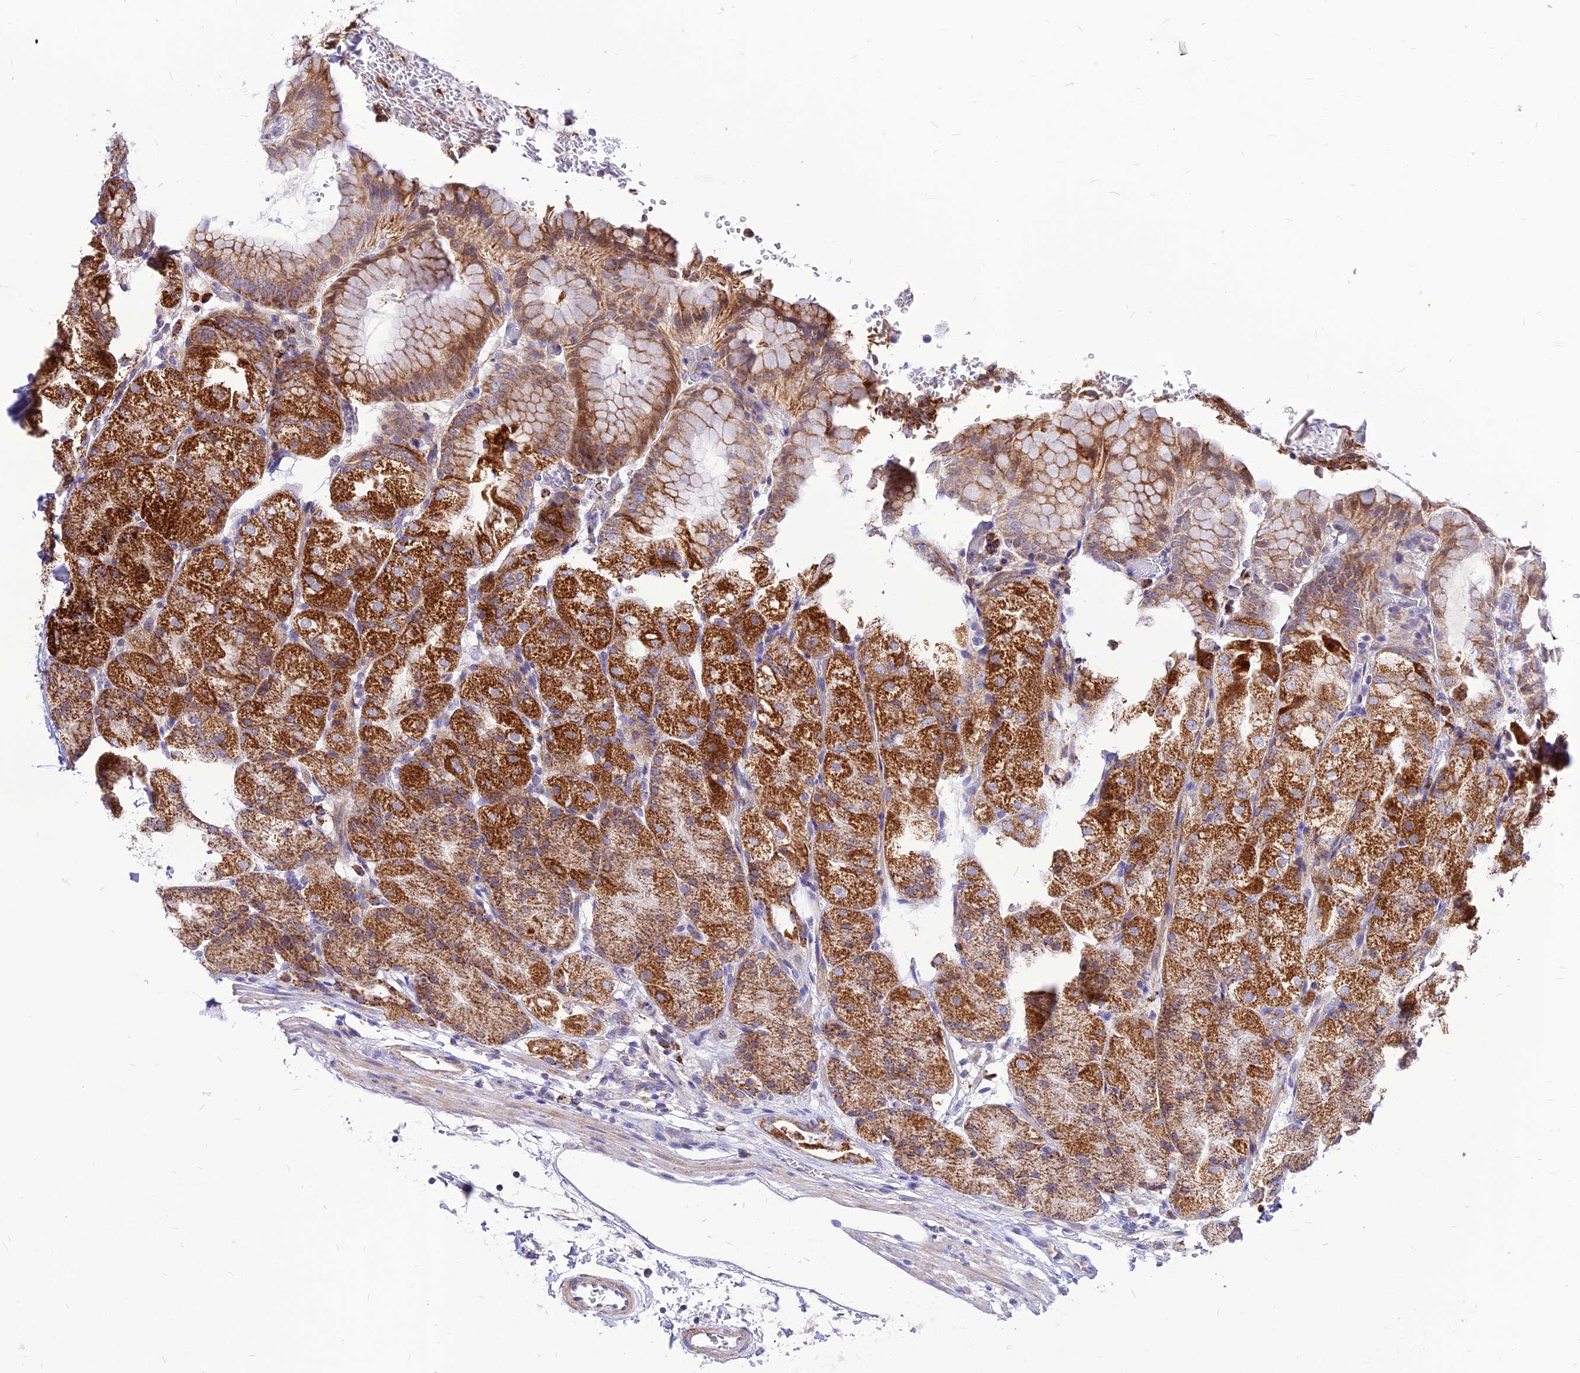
{"staining": {"intensity": "strong", "quantity": ">75%", "location": "cytoplasmic/membranous"}, "tissue": "stomach", "cell_type": "Glandular cells", "image_type": "normal", "snomed": [{"axis": "morphology", "description": "Normal tissue, NOS"}, {"axis": "topography", "description": "Stomach, upper"}, {"axis": "topography", "description": "Stomach, lower"}], "caption": "High-magnification brightfield microscopy of benign stomach stained with DAB (3,3'-diaminobenzidine) (brown) and counterstained with hematoxylin (blue). glandular cells exhibit strong cytoplasmic/membranous expression is present in about>75% of cells. Using DAB (brown) and hematoxylin (blue) stains, captured at high magnification using brightfield microscopy.", "gene": "ECI1", "patient": {"sex": "male", "age": 62}}